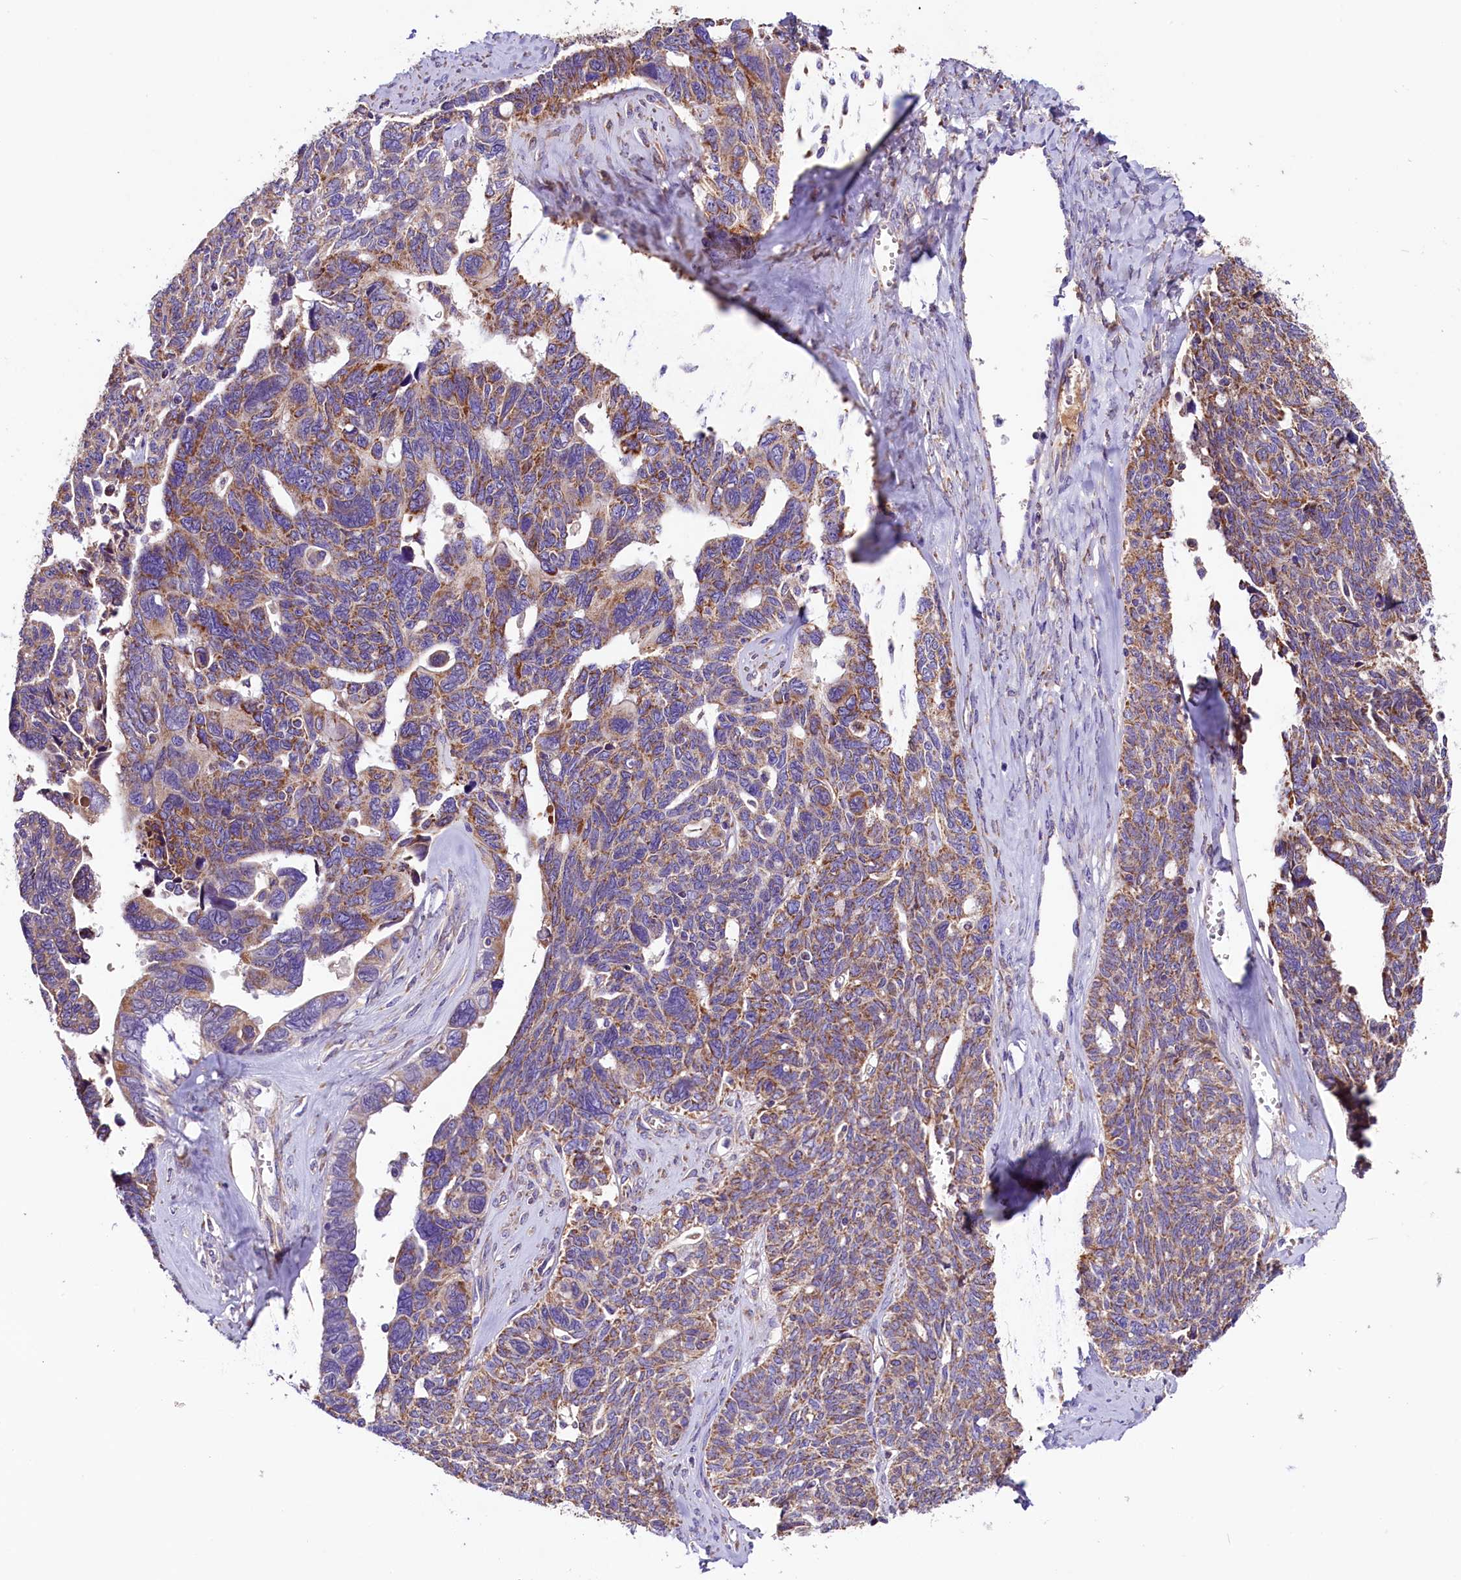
{"staining": {"intensity": "moderate", "quantity": ">75%", "location": "cytoplasmic/membranous"}, "tissue": "ovarian cancer", "cell_type": "Tumor cells", "image_type": "cancer", "snomed": [{"axis": "morphology", "description": "Cystadenocarcinoma, serous, NOS"}, {"axis": "topography", "description": "Ovary"}], "caption": "Immunohistochemistry (IHC) (DAB) staining of human ovarian serous cystadenocarcinoma displays moderate cytoplasmic/membranous protein positivity in about >75% of tumor cells. (Stains: DAB in brown, nuclei in blue, Microscopy: brightfield microscopy at high magnification).", "gene": "SIX5", "patient": {"sex": "female", "age": 79}}